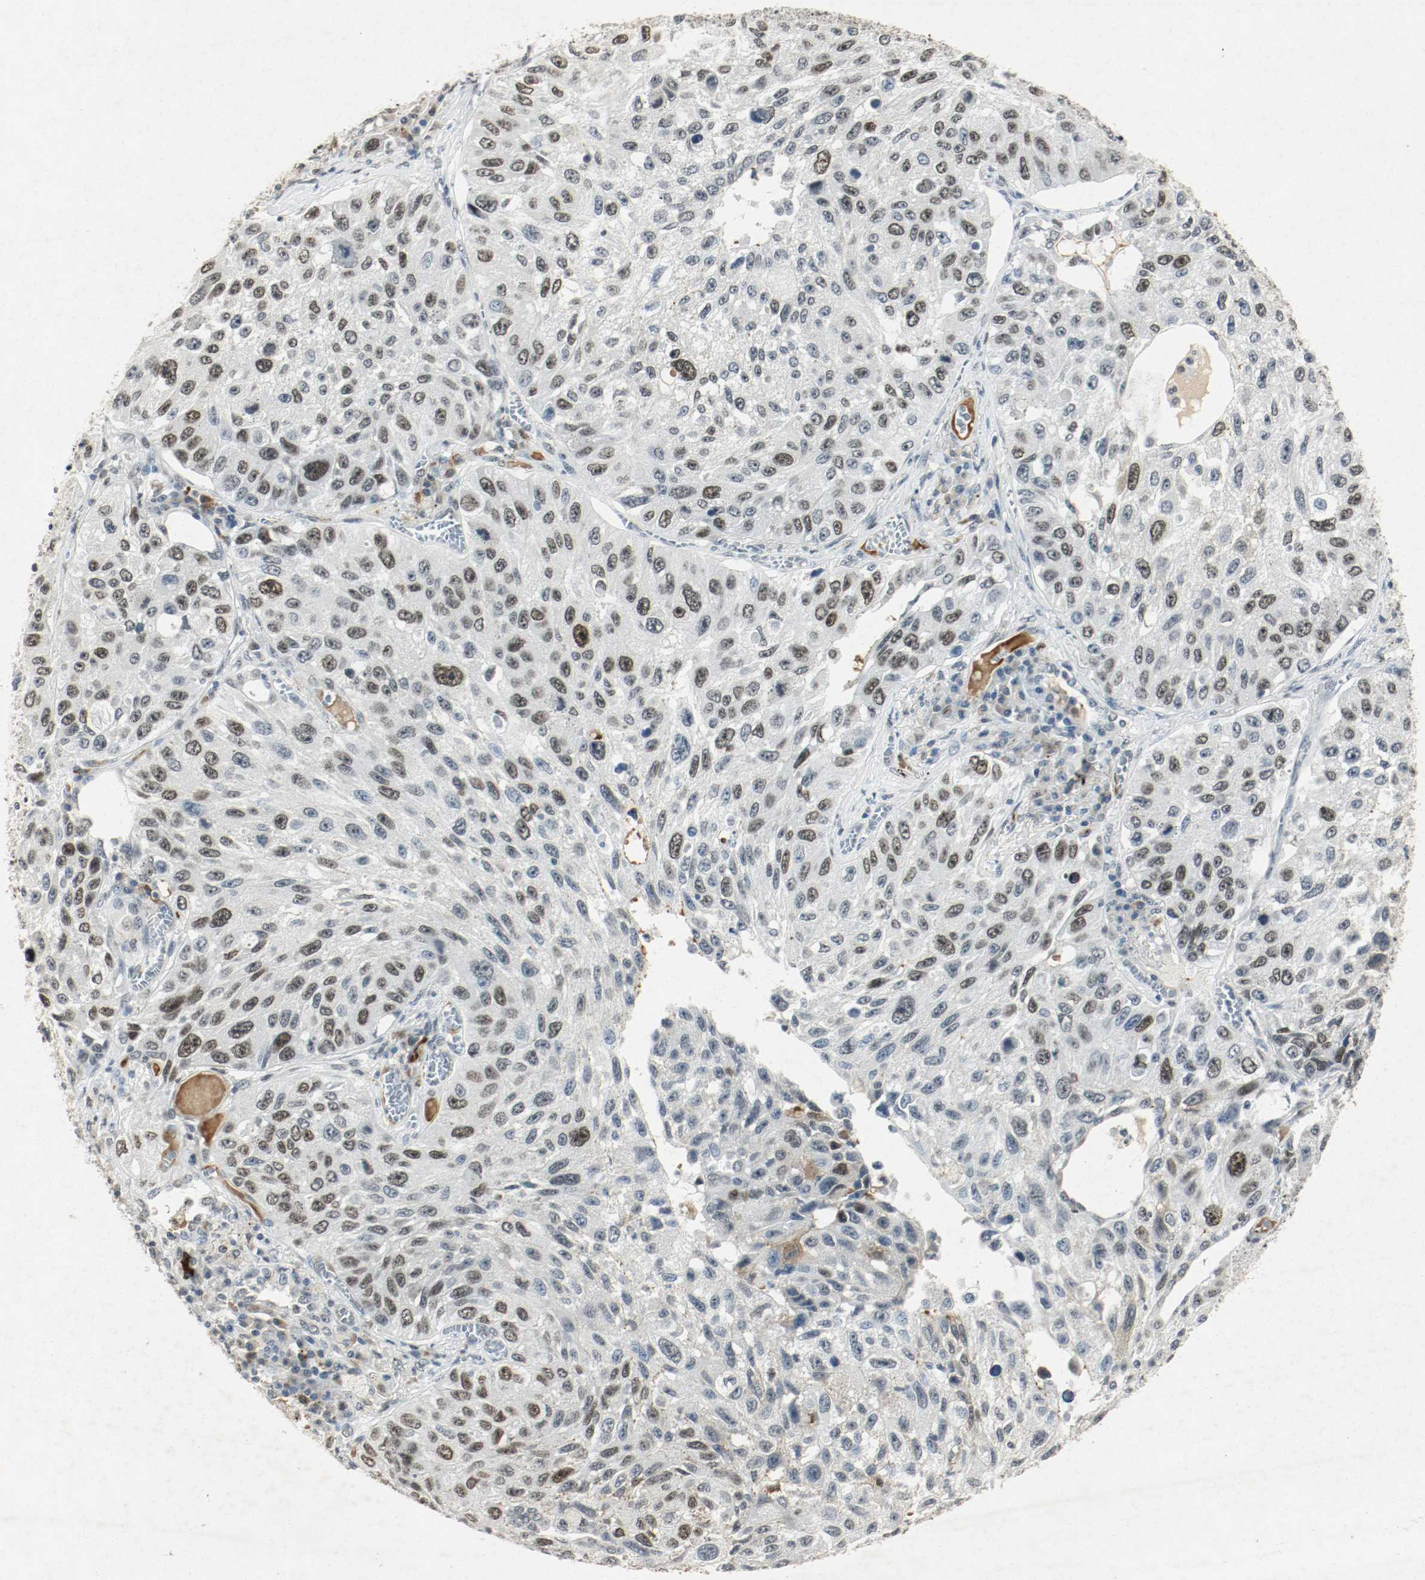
{"staining": {"intensity": "strong", "quantity": ">75%", "location": "nuclear"}, "tissue": "lung cancer", "cell_type": "Tumor cells", "image_type": "cancer", "snomed": [{"axis": "morphology", "description": "Squamous cell carcinoma, NOS"}, {"axis": "topography", "description": "Lung"}], "caption": "Protein expression analysis of lung cancer (squamous cell carcinoma) demonstrates strong nuclear staining in approximately >75% of tumor cells.", "gene": "DNMT1", "patient": {"sex": "male", "age": 71}}